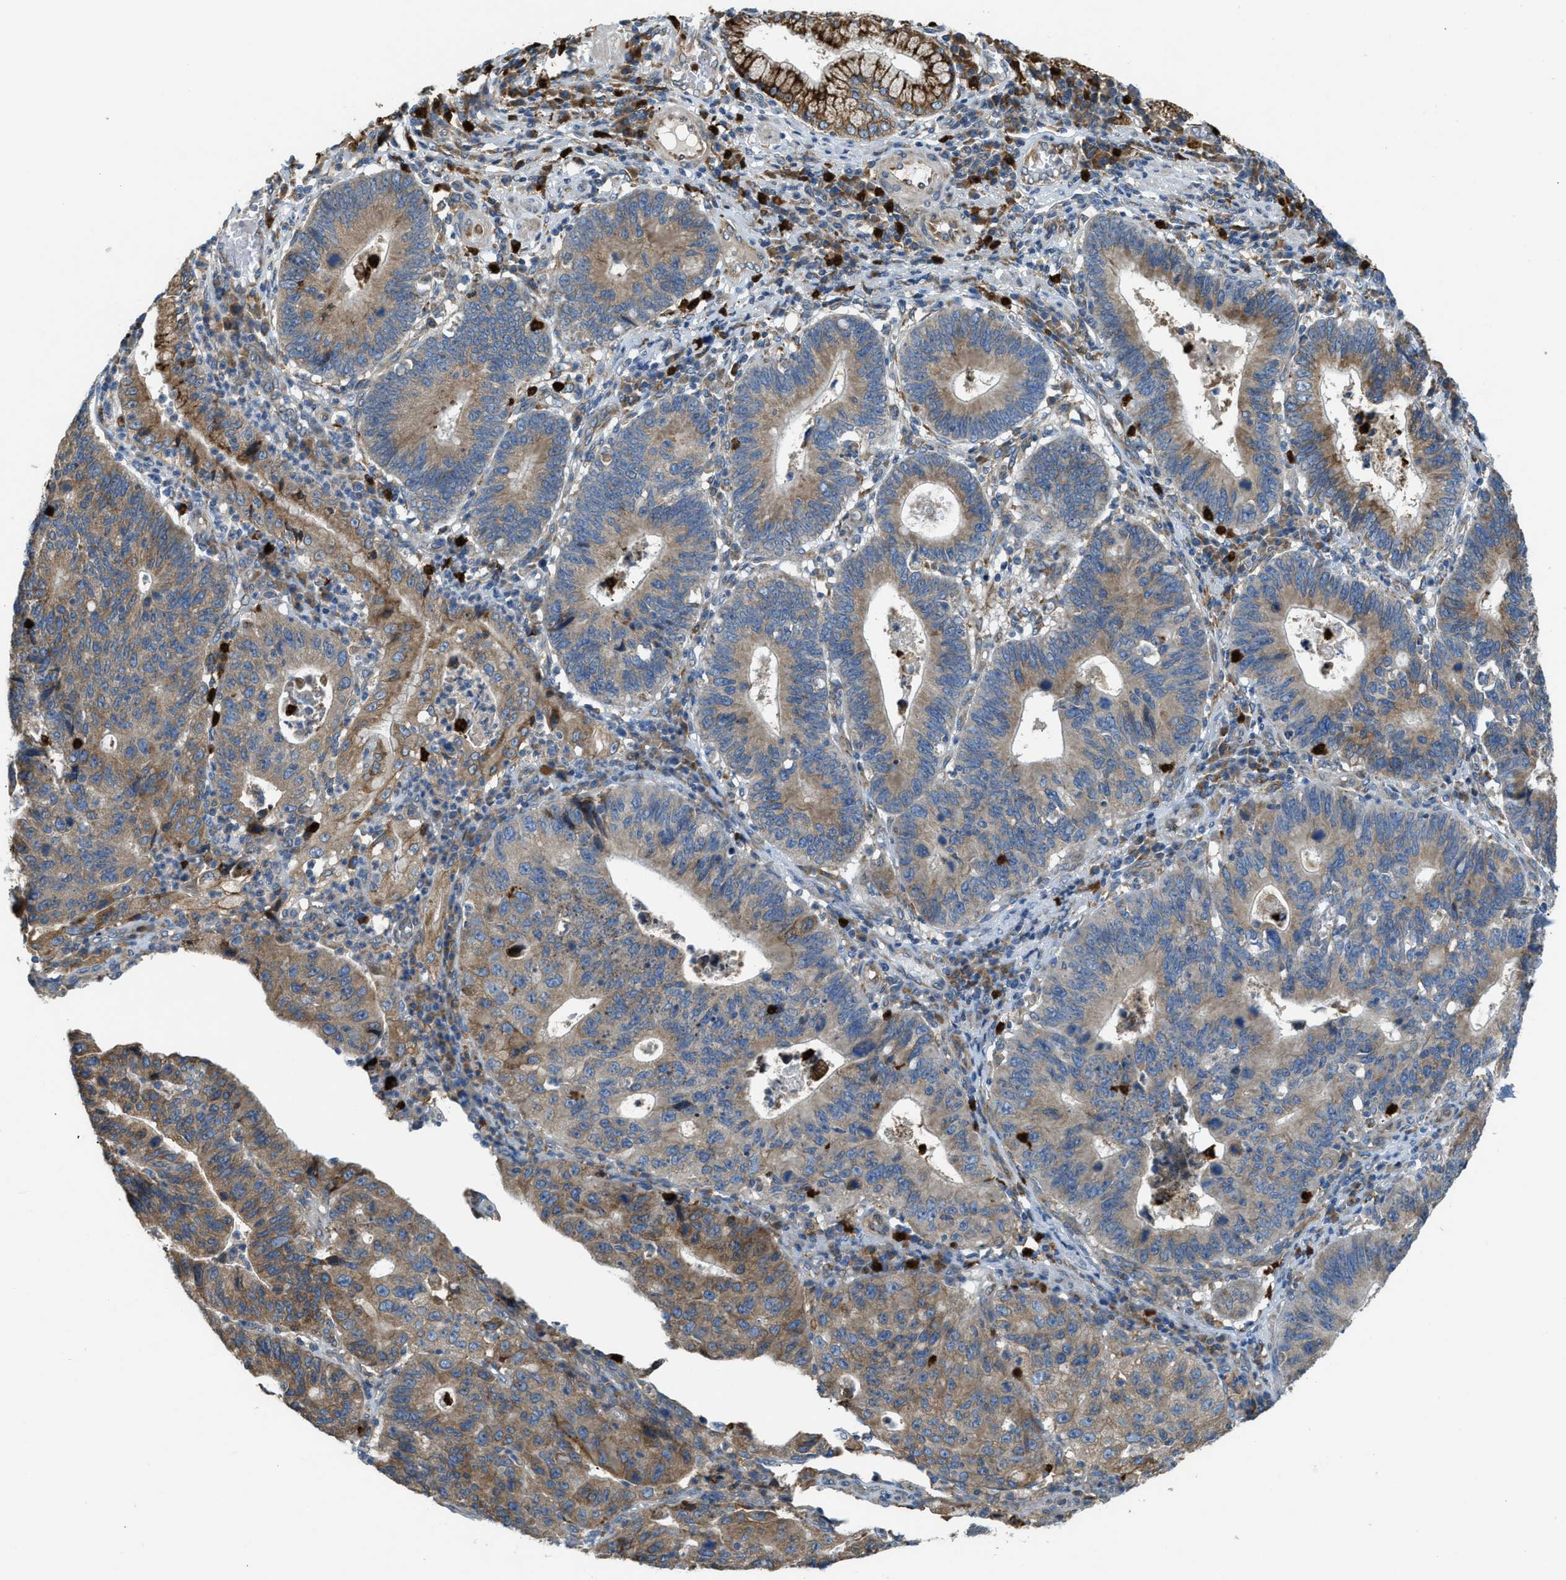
{"staining": {"intensity": "moderate", "quantity": ">75%", "location": "cytoplasmic/membranous"}, "tissue": "stomach cancer", "cell_type": "Tumor cells", "image_type": "cancer", "snomed": [{"axis": "morphology", "description": "Adenocarcinoma, NOS"}, {"axis": "topography", "description": "Stomach"}], "caption": "Protein expression analysis of adenocarcinoma (stomach) shows moderate cytoplasmic/membranous positivity in approximately >75% of tumor cells.", "gene": "TMEM68", "patient": {"sex": "male", "age": 59}}